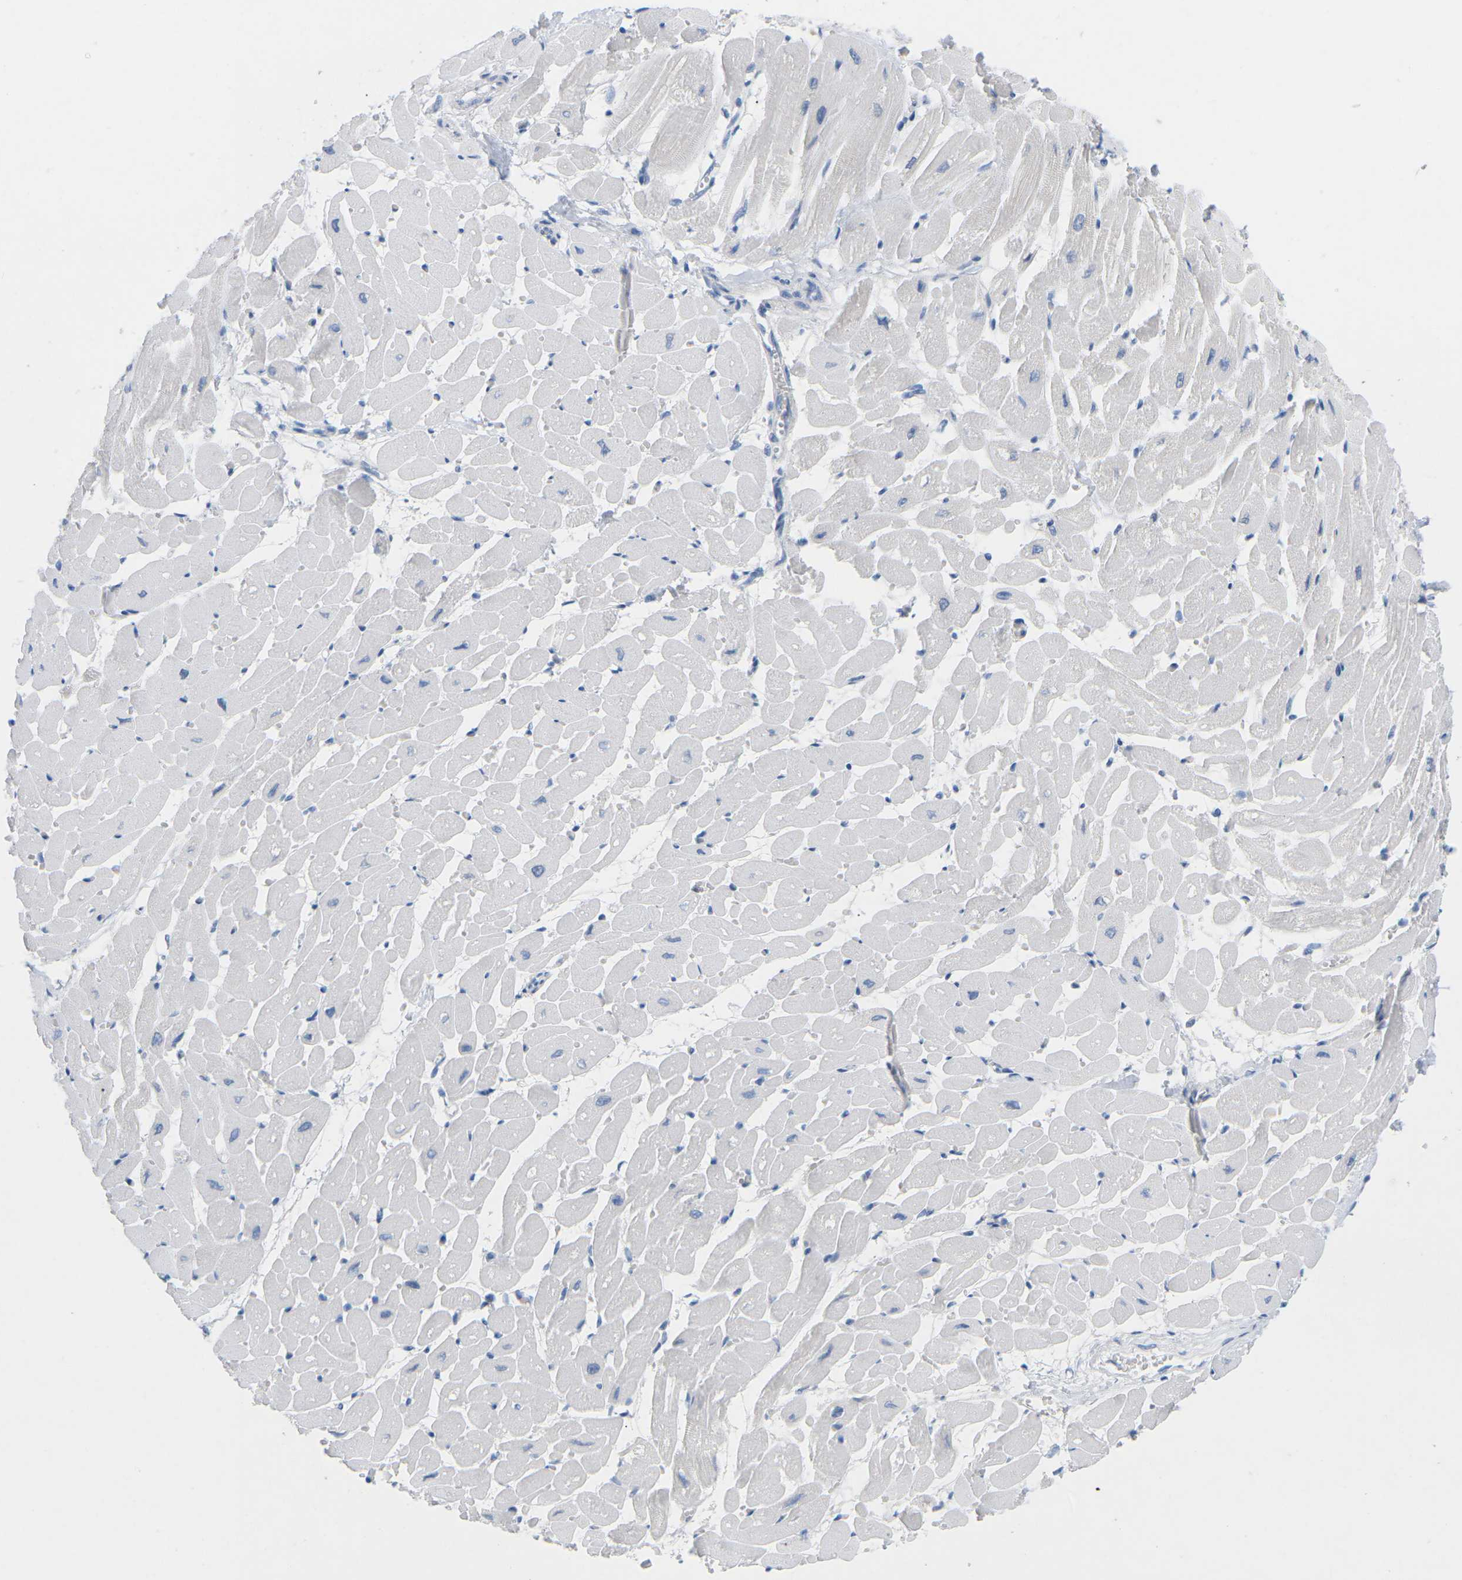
{"staining": {"intensity": "negative", "quantity": "none", "location": "none"}, "tissue": "heart muscle", "cell_type": "Cardiomyocytes", "image_type": "normal", "snomed": [{"axis": "morphology", "description": "Normal tissue, NOS"}, {"axis": "topography", "description": "Heart"}], "caption": "The photomicrograph exhibits no staining of cardiomyocytes in unremarkable heart muscle. (DAB (3,3'-diaminobenzidine) IHC, high magnification).", "gene": "HBG2", "patient": {"sex": "male", "age": 45}}